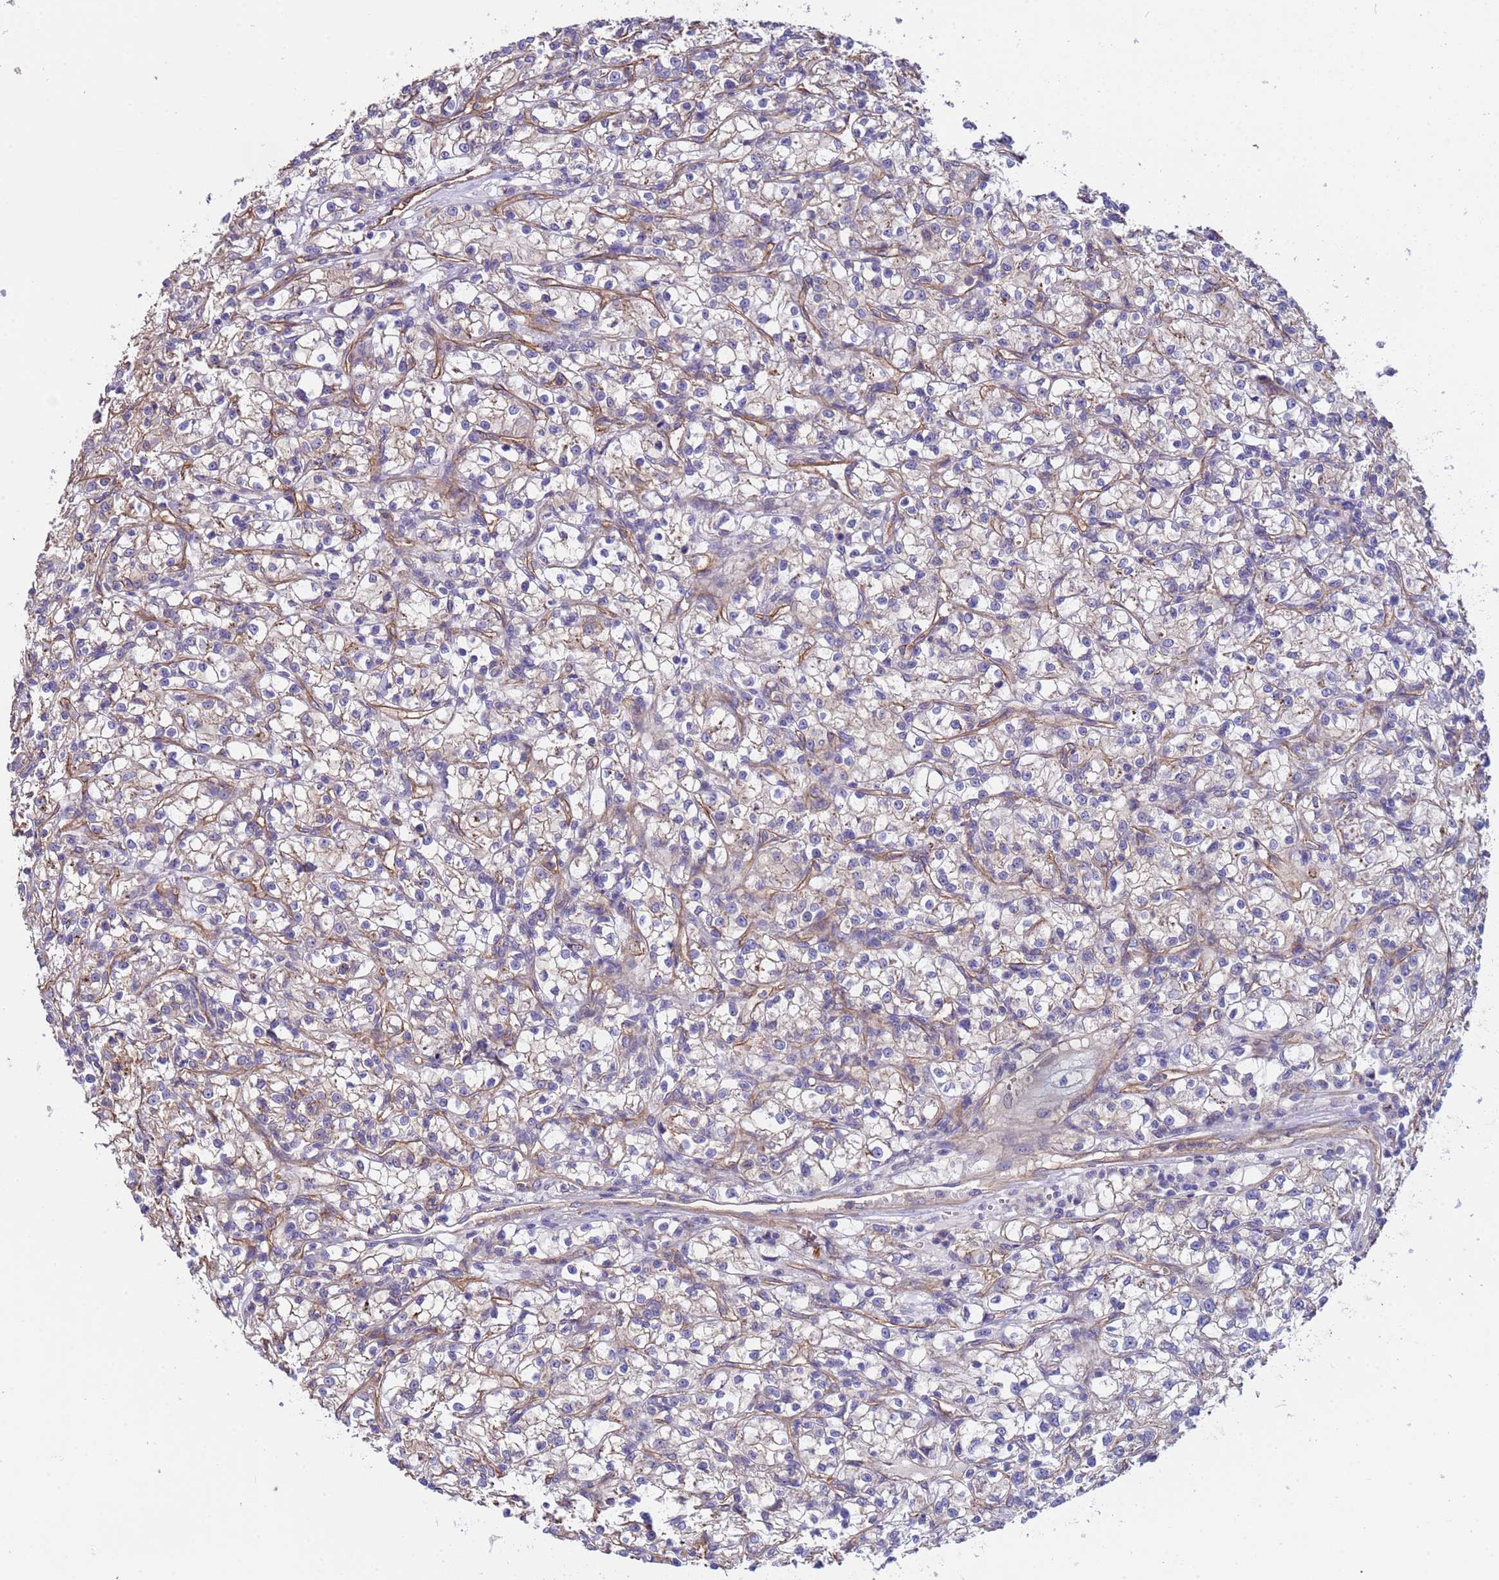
{"staining": {"intensity": "weak", "quantity": "25%-75%", "location": "cytoplasmic/membranous"}, "tissue": "renal cancer", "cell_type": "Tumor cells", "image_type": "cancer", "snomed": [{"axis": "morphology", "description": "Adenocarcinoma, NOS"}, {"axis": "topography", "description": "Kidney"}], "caption": "Immunohistochemical staining of renal cancer (adenocarcinoma) reveals low levels of weak cytoplasmic/membranous protein expression in about 25%-75% of tumor cells. The staining is performed using DAB (3,3'-diaminobenzidine) brown chromogen to label protein expression. The nuclei are counter-stained blue using hematoxylin.", "gene": "ZNF248", "patient": {"sex": "female", "age": 59}}